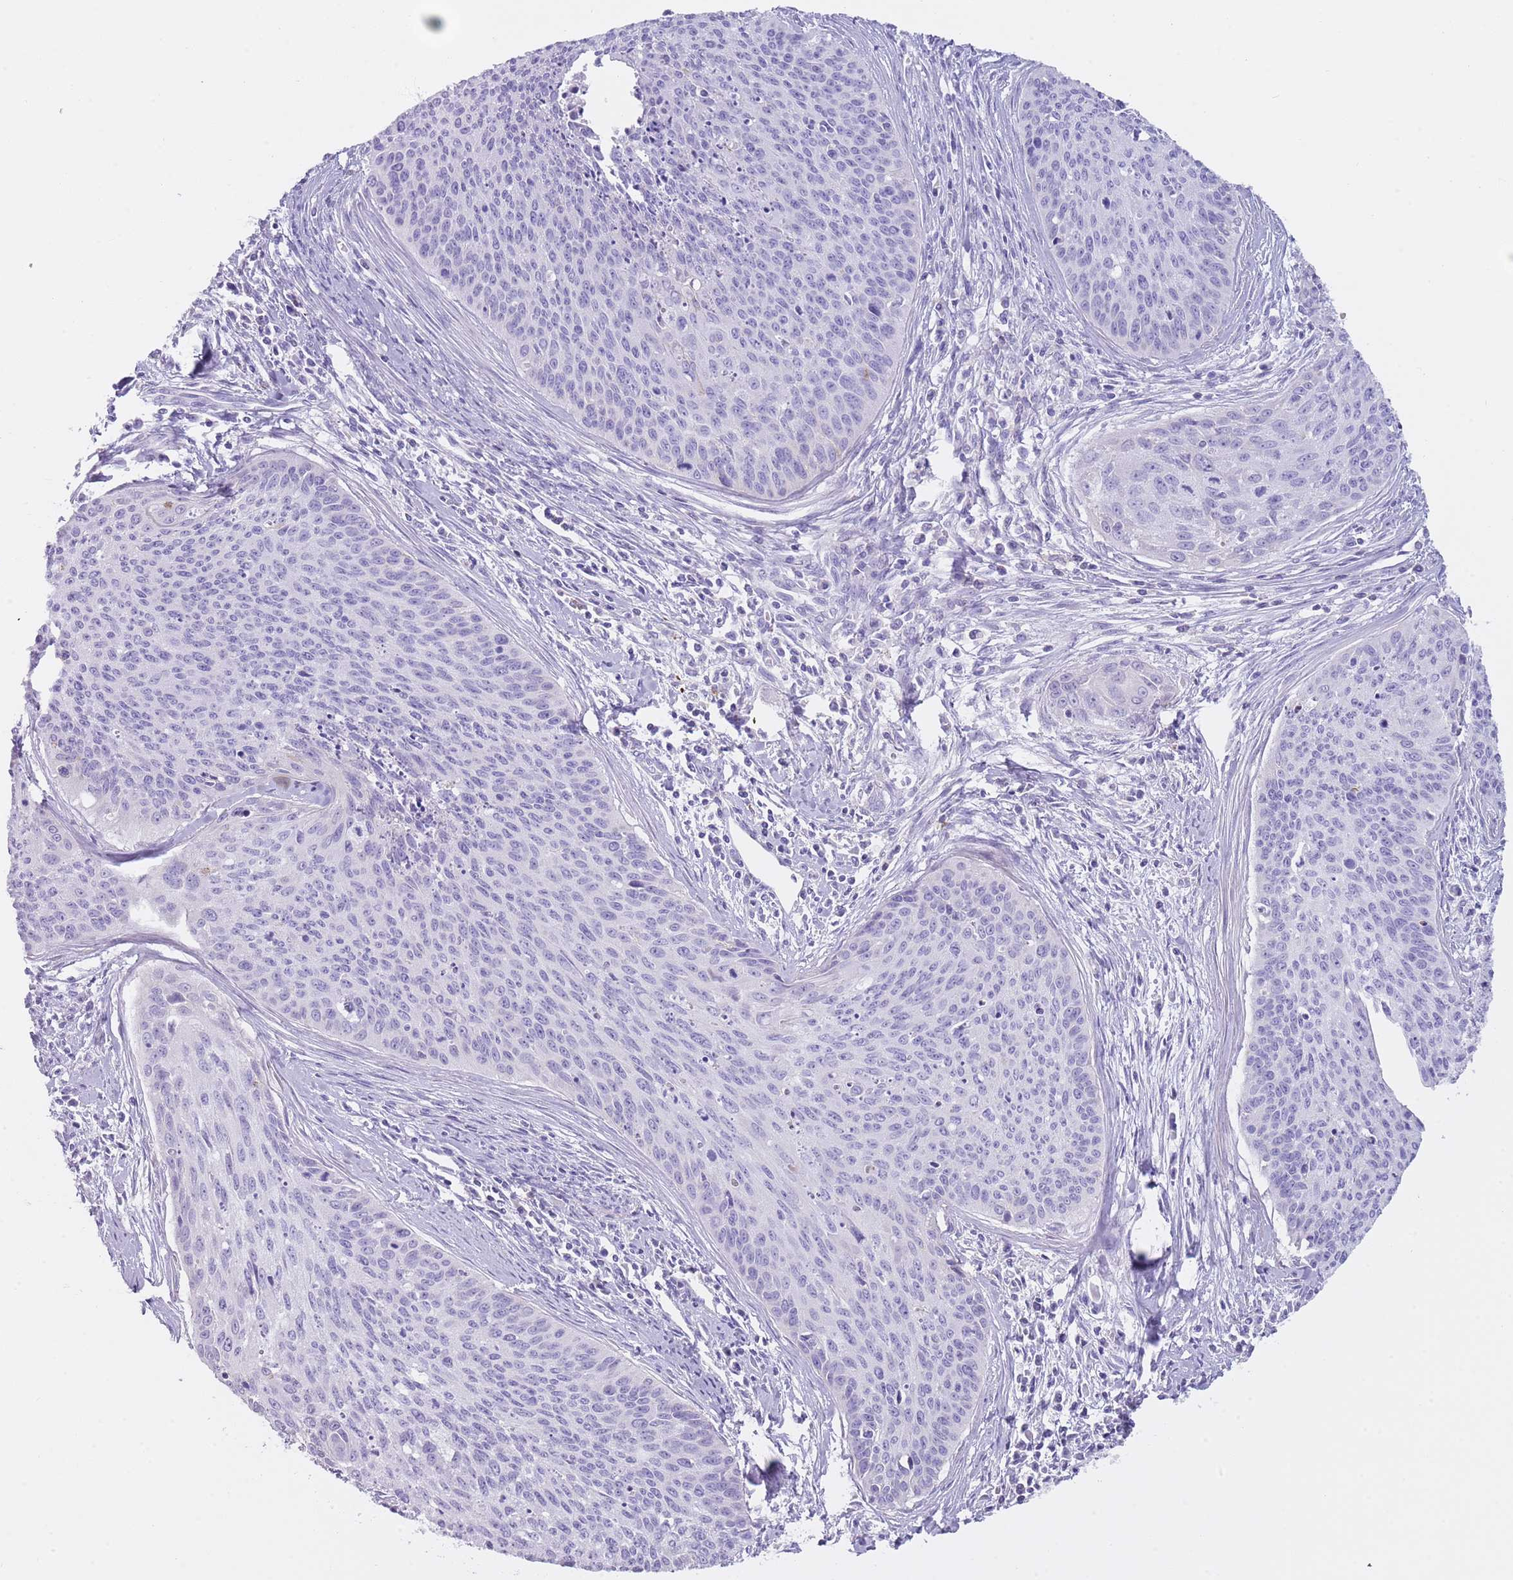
{"staining": {"intensity": "negative", "quantity": "none", "location": "none"}, "tissue": "cervical cancer", "cell_type": "Tumor cells", "image_type": "cancer", "snomed": [{"axis": "morphology", "description": "Squamous cell carcinoma, NOS"}, {"axis": "topography", "description": "Cervix"}], "caption": "IHC of human cervical squamous cell carcinoma demonstrates no positivity in tumor cells.", "gene": "NBPF20", "patient": {"sex": "female", "age": 55}}